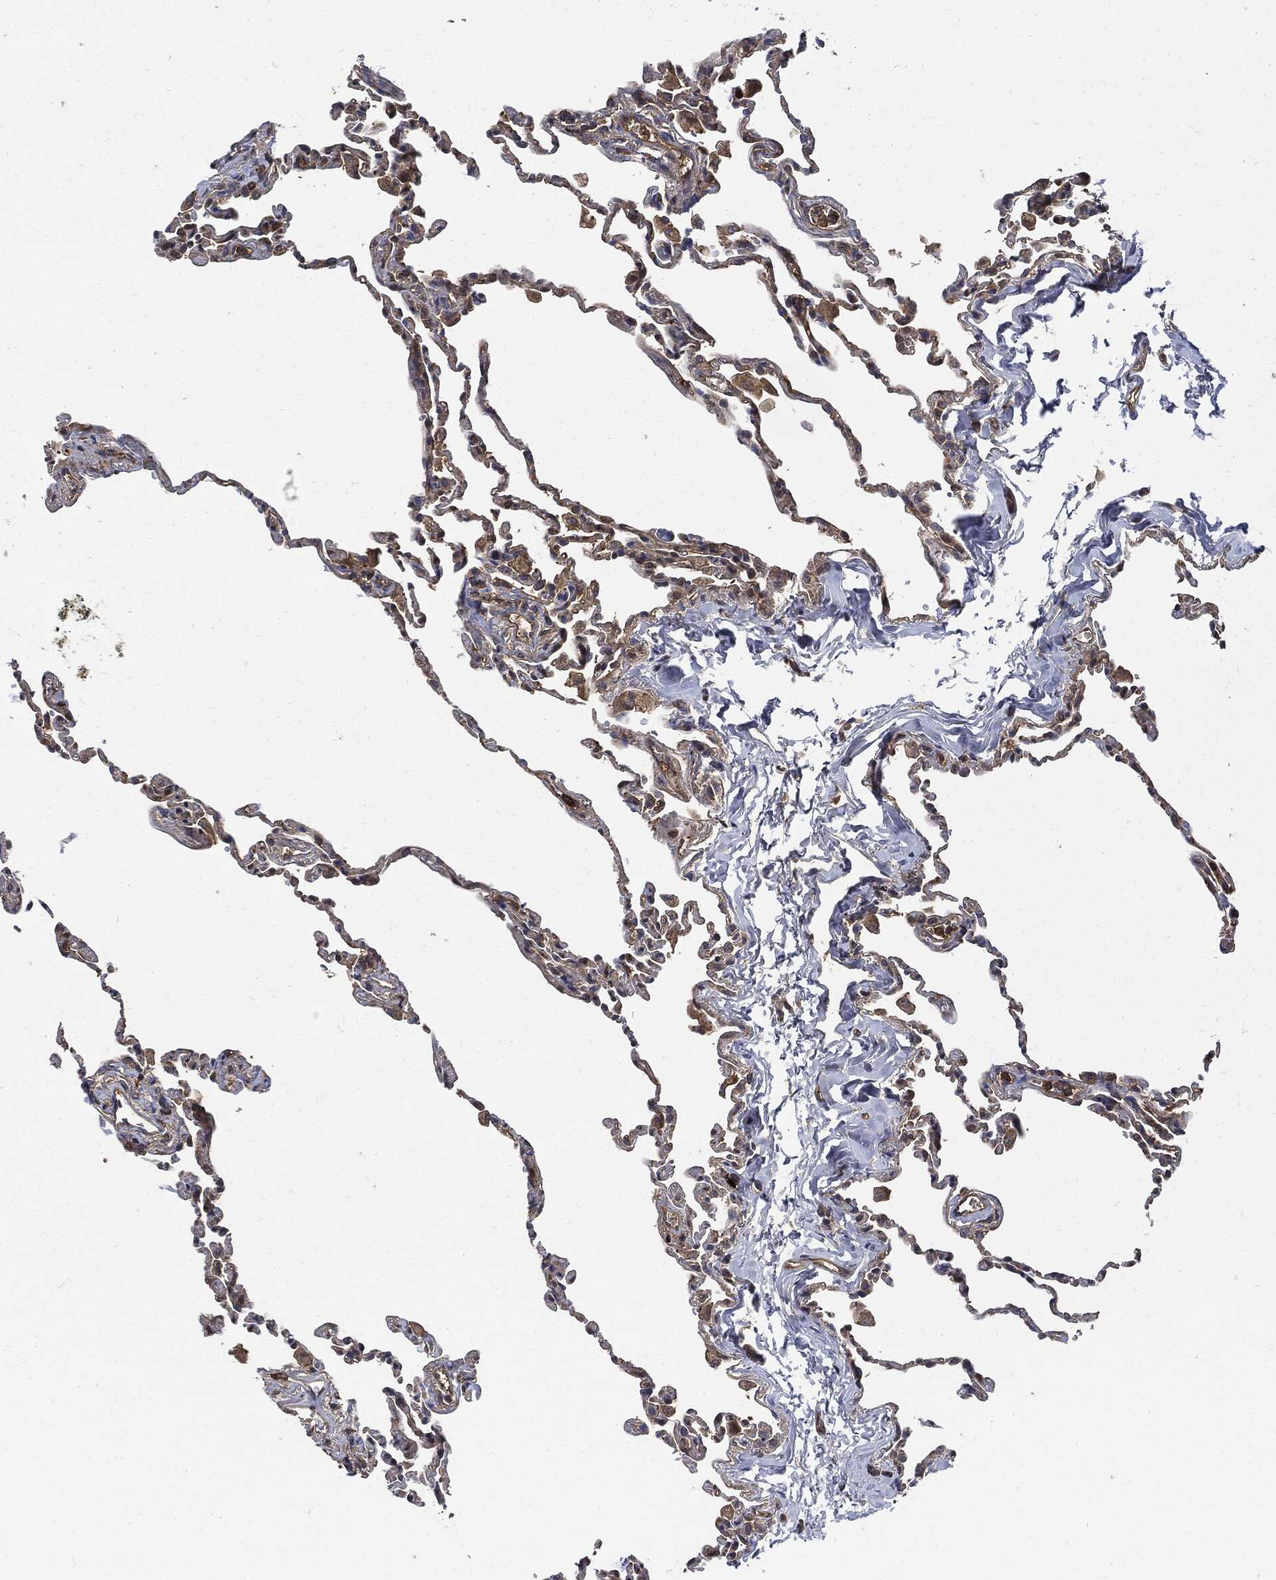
{"staining": {"intensity": "moderate", "quantity": "25%-75%", "location": "cytoplasmic/membranous"}, "tissue": "lung", "cell_type": "Alveolar cells", "image_type": "normal", "snomed": [{"axis": "morphology", "description": "Normal tissue, NOS"}, {"axis": "topography", "description": "Lung"}], "caption": "High-power microscopy captured an immunohistochemistry histopathology image of unremarkable lung, revealing moderate cytoplasmic/membranous positivity in approximately 25%-75% of alveolar cells. The protein is stained brown, and the nuclei are stained in blue (DAB IHC with brightfield microscopy, high magnification).", "gene": "XPNPEP1", "patient": {"sex": "female", "age": 57}}